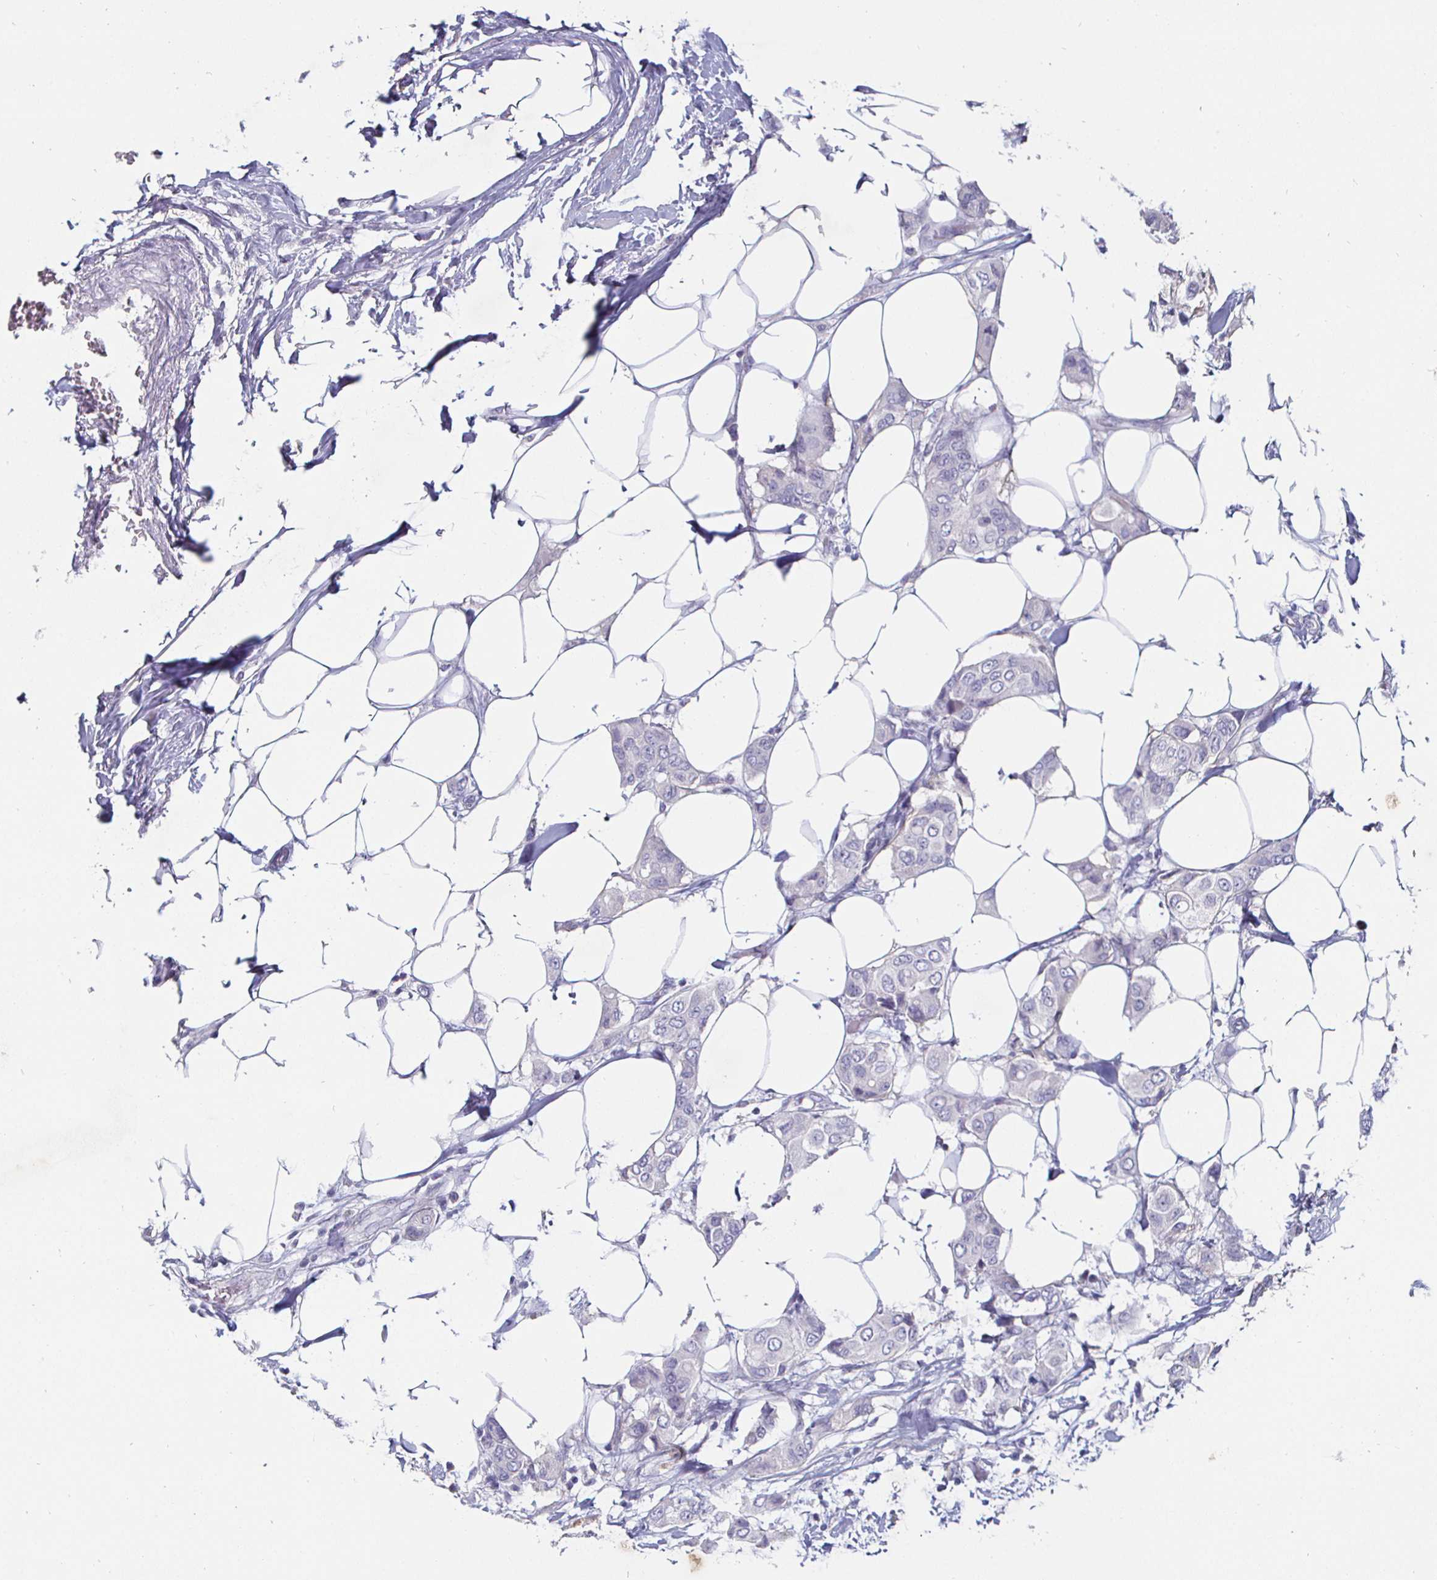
{"staining": {"intensity": "negative", "quantity": "none", "location": "none"}, "tissue": "breast cancer", "cell_type": "Tumor cells", "image_type": "cancer", "snomed": [{"axis": "morphology", "description": "Lobular carcinoma"}, {"axis": "topography", "description": "Breast"}], "caption": "High power microscopy photomicrograph of an IHC micrograph of breast cancer (lobular carcinoma), revealing no significant expression in tumor cells.", "gene": "ENPP1", "patient": {"sex": "female", "age": 51}}